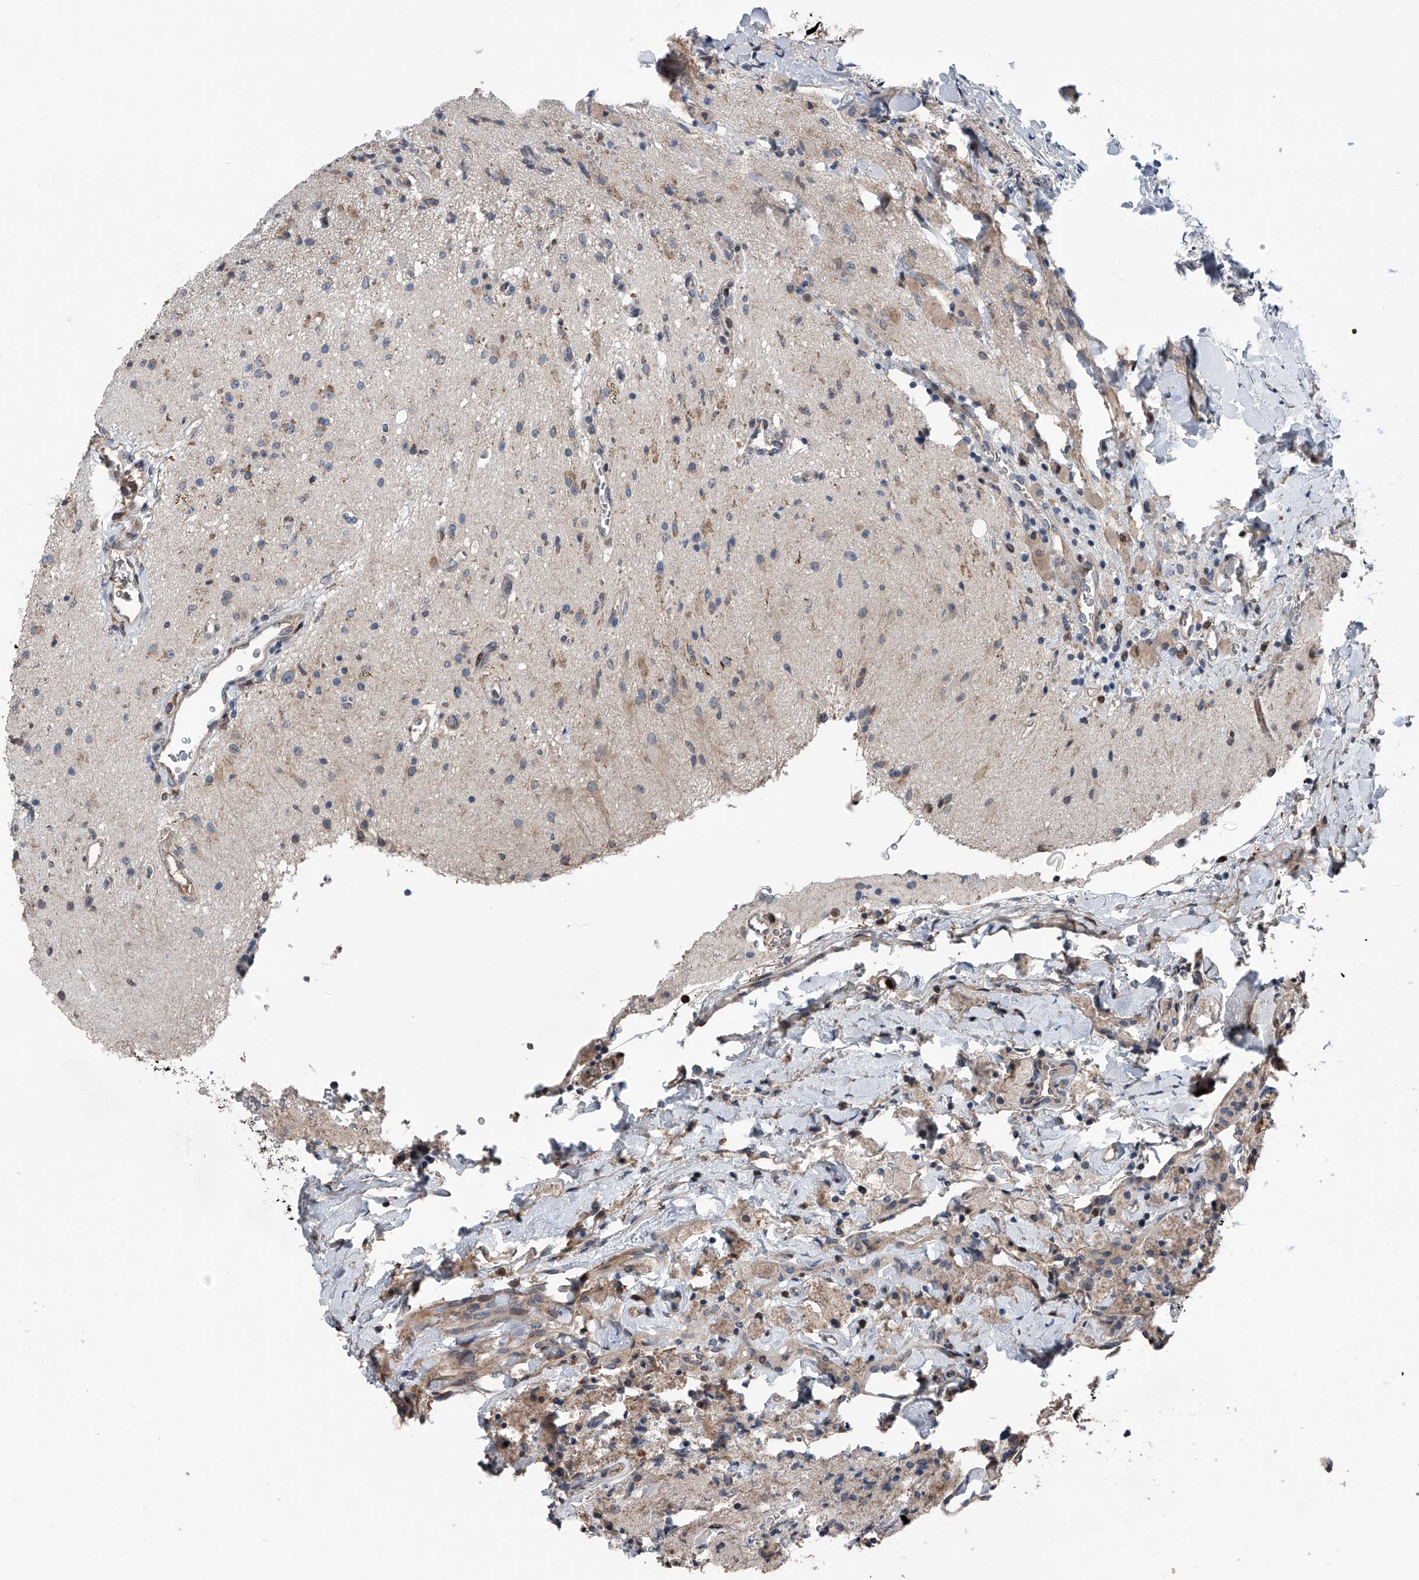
{"staining": {"intensity": "weak", "quantity": "<25%", "location": "cytoplasmic/membranous"}, "tissue": "glioma", "cell_type": "Tumor cells", "image_type": "cancer", "snomed": [{"axis": "morphology", "description": "Glioma, malignant, High grade"}, {"axis": "topography", "description": "Brain"}], "caption": "Human glioma stained for a protein using IHC shows no positivity in tumor cells.", "gene": "DST", "patient": {"sex": "male", "age": 34}}